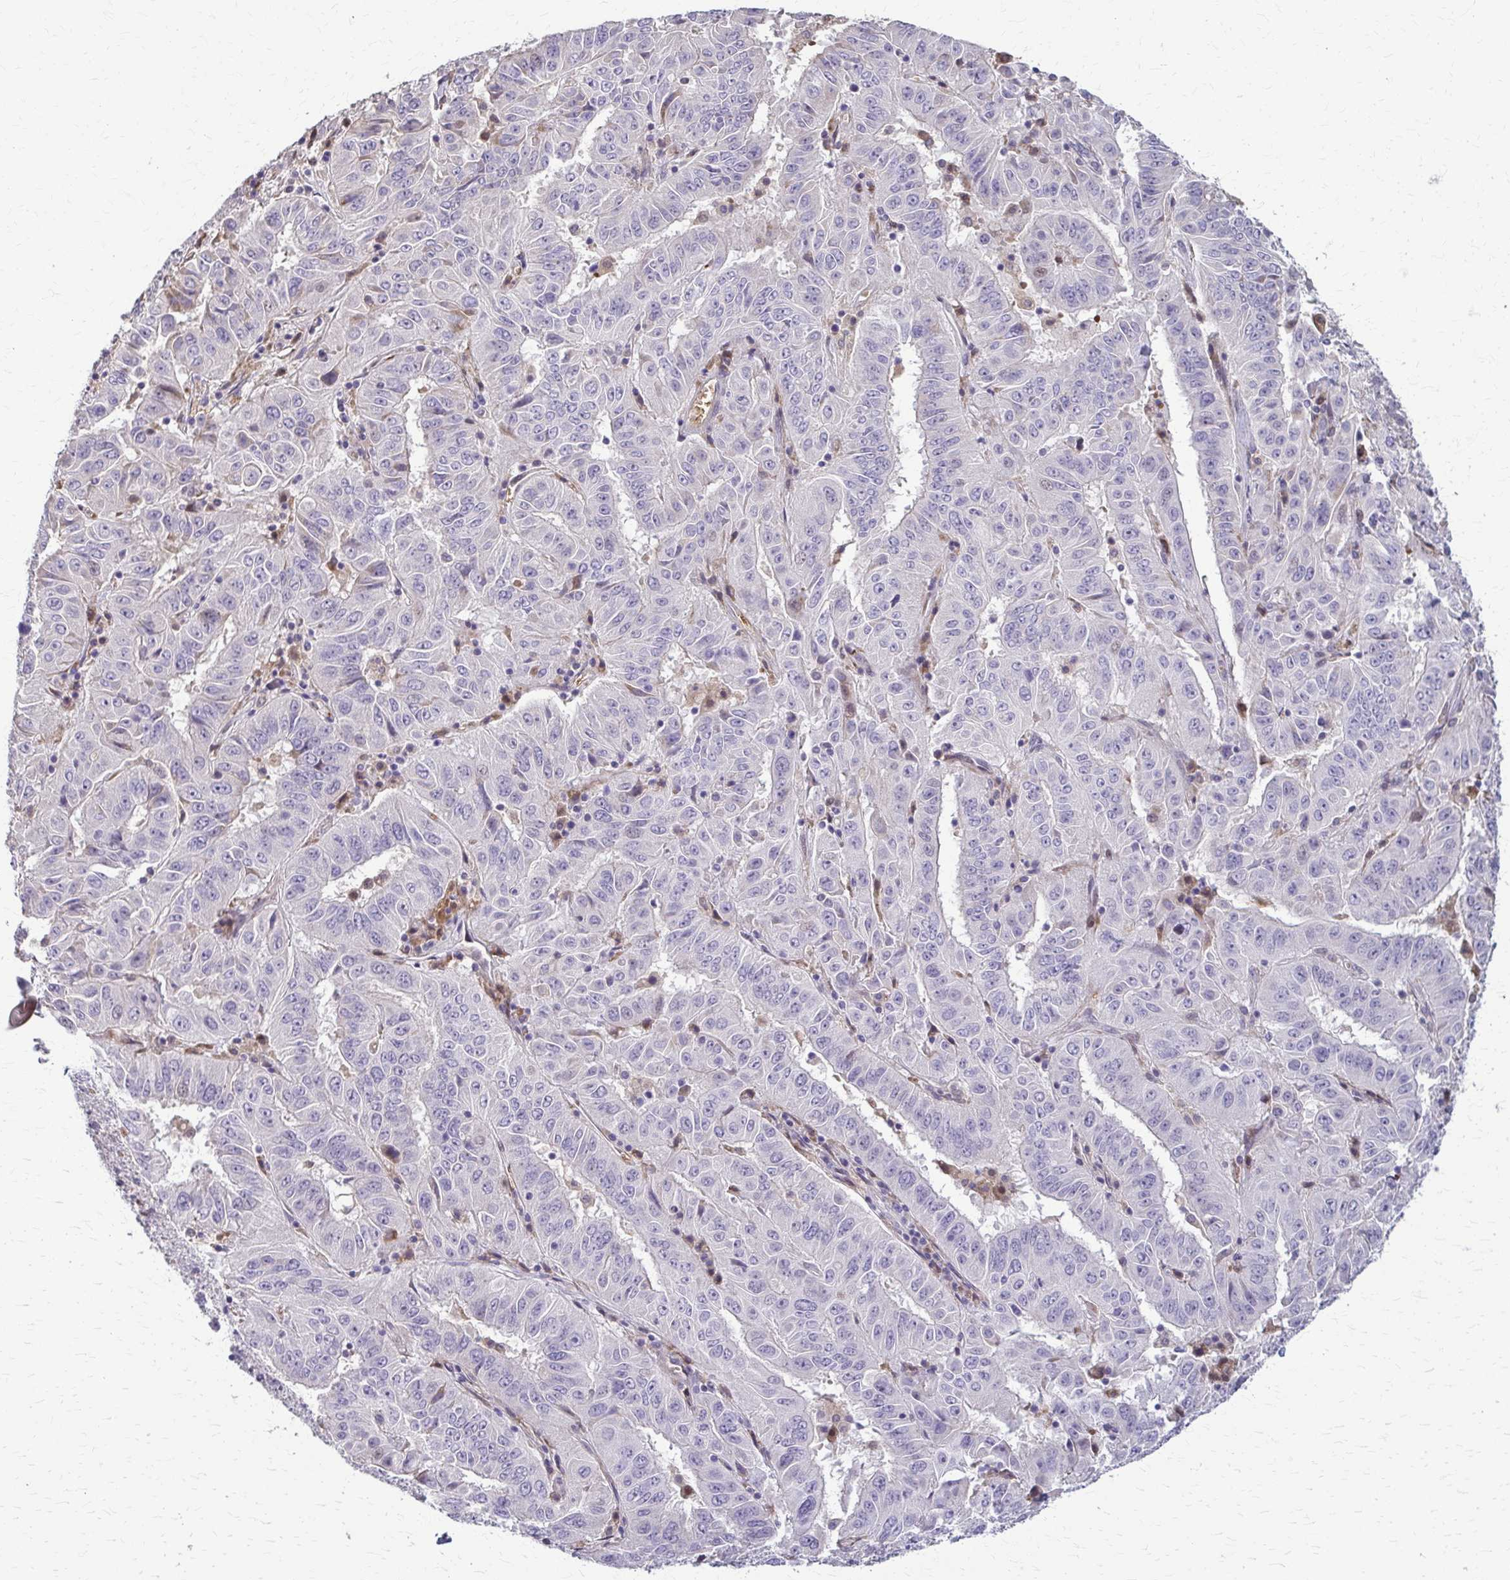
{"staining": {"intensity": "negative", "quantity": "none", "location": "none"}, "tissue": "pancreatic cancer", "cell_type": "Tumor cells", "image_type": "cancer", "snomed": [{"axis": "morphology", "description": "Adenocarcinoma, NOS"}, {"axis": "topography", "description": "Pancreas"}], "caption": "Photomicrograph shows no significant protein expression in tumor cells of pancreatic adenocarcinoma.", "gene": "ZNF34", "patient": {"sex": "male", "age": 63}}